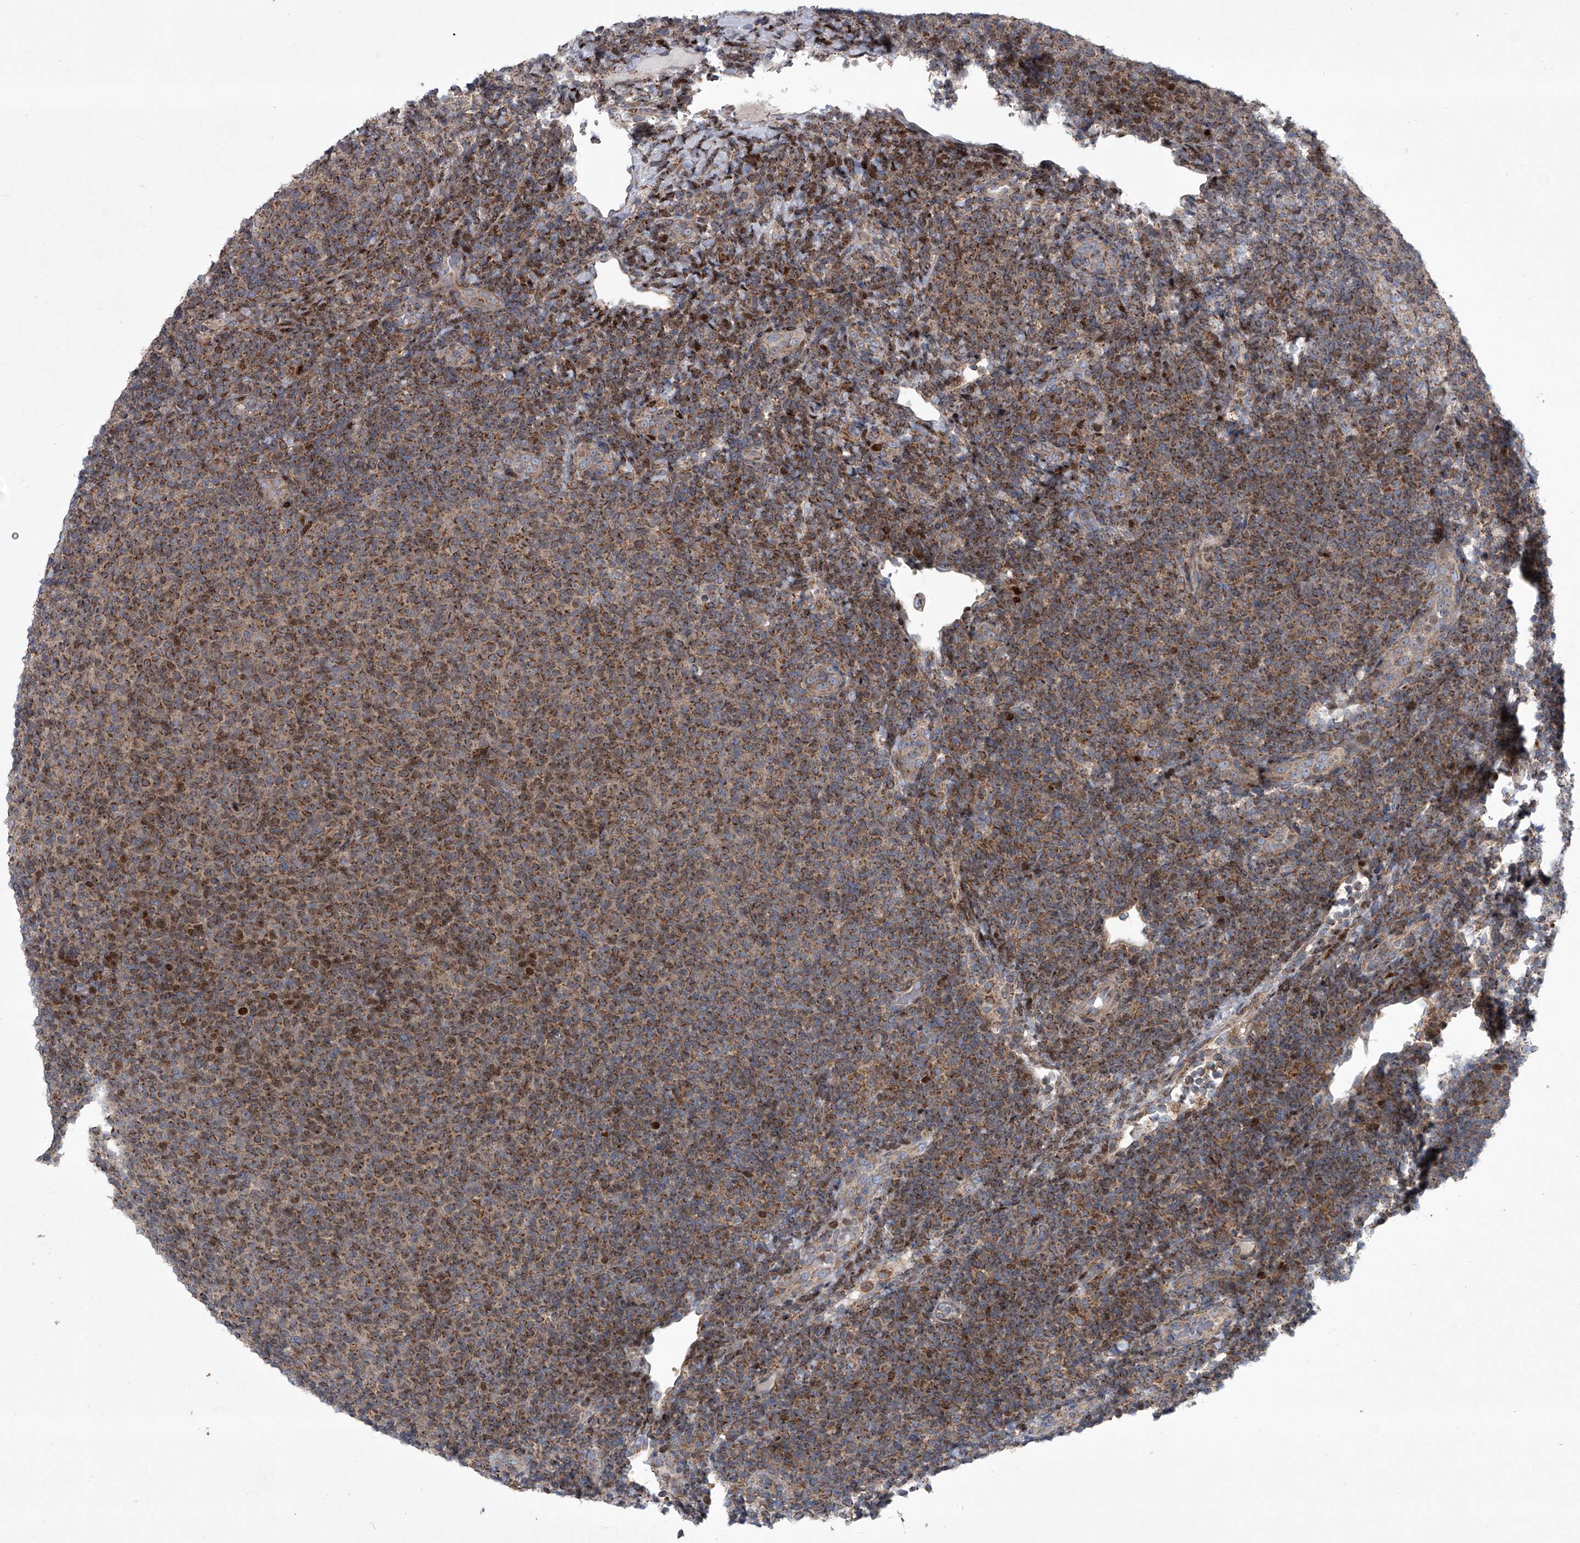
{"staining": {"intensity": "moderate", "quantity": ">75%", "location": "cytoplasmic/membranous,nuclear"}, "tissue": "lymphoma", "cell_type": "Tumor cells", "image_type": "cancer", "snomed": [{"axis": "morphology", "description": "Malignant lymphoma, non-Hodgkin's type, Low grade"}, {"axis": "topography", "description": "Lymph node"}], "caption": "Protein expression analysis of human lymphoma reveals moderate cytoplasmic/membranous and nuclear staining in approximately >75% of tumor cells. (DAB IHC with brightfield microscopy, high magnification).", "gene": "STRADA", "patient": {"sex": "male", "age": 66}}